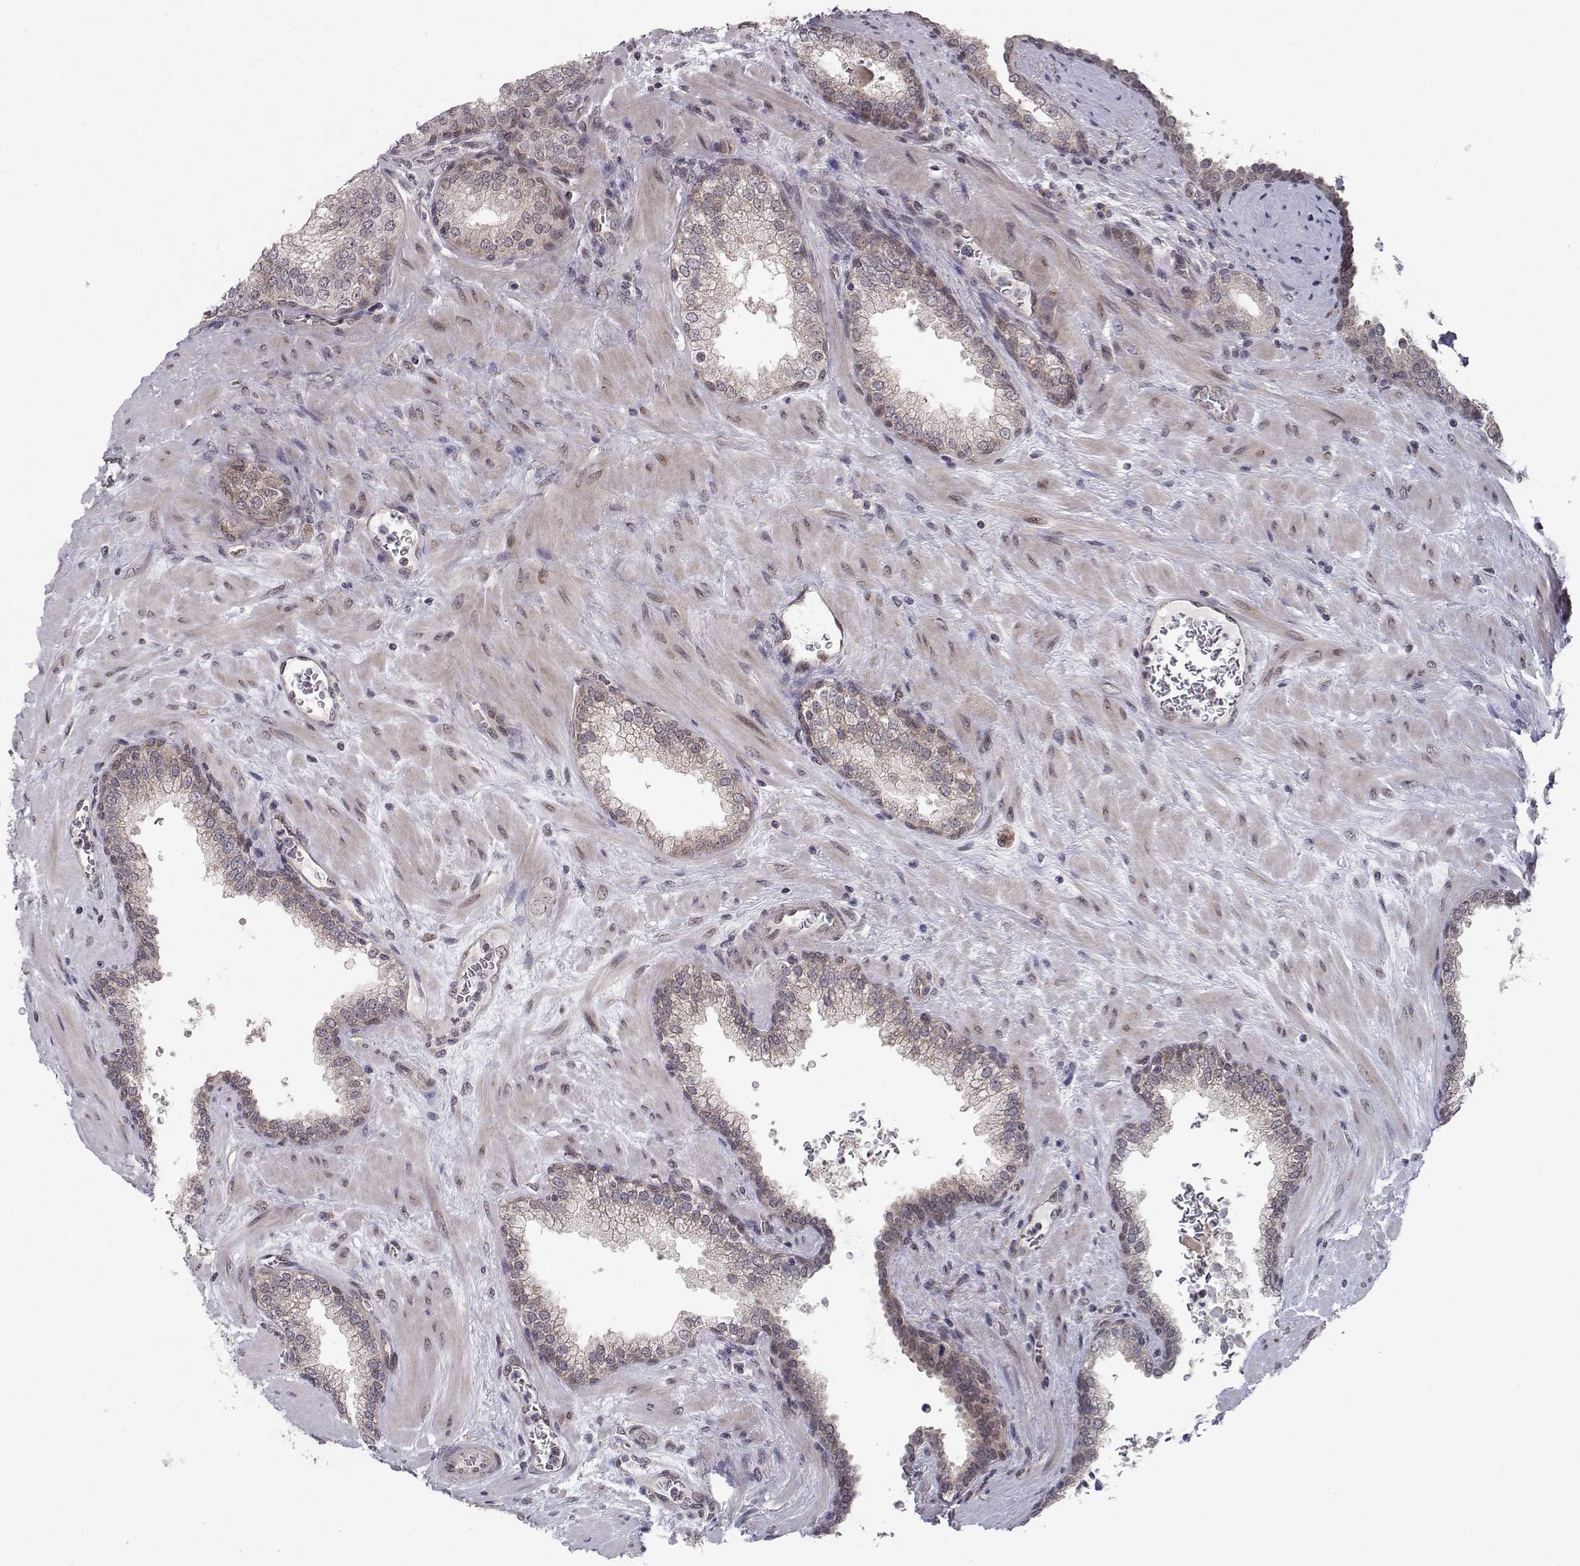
{"staining": {"intensity": "negative", "quantity": "none", "location": "none"}, "tissue": "prostate cancer", "cell_type": "Tumor cells", "image_type": "cancer", "snomed": [{"axis": "morphology", "description": "Adenocarcinoma, NOS"}, {"axis": "topography", "description": "Prostate"}], "caption": "This is an immunohistochemistry (IHC) image of prostate cancer (adenocarcinoma). There is no expression in tumor cells.", "gene": "PKN2", "patient": {"sex": "male", "age": 67}}